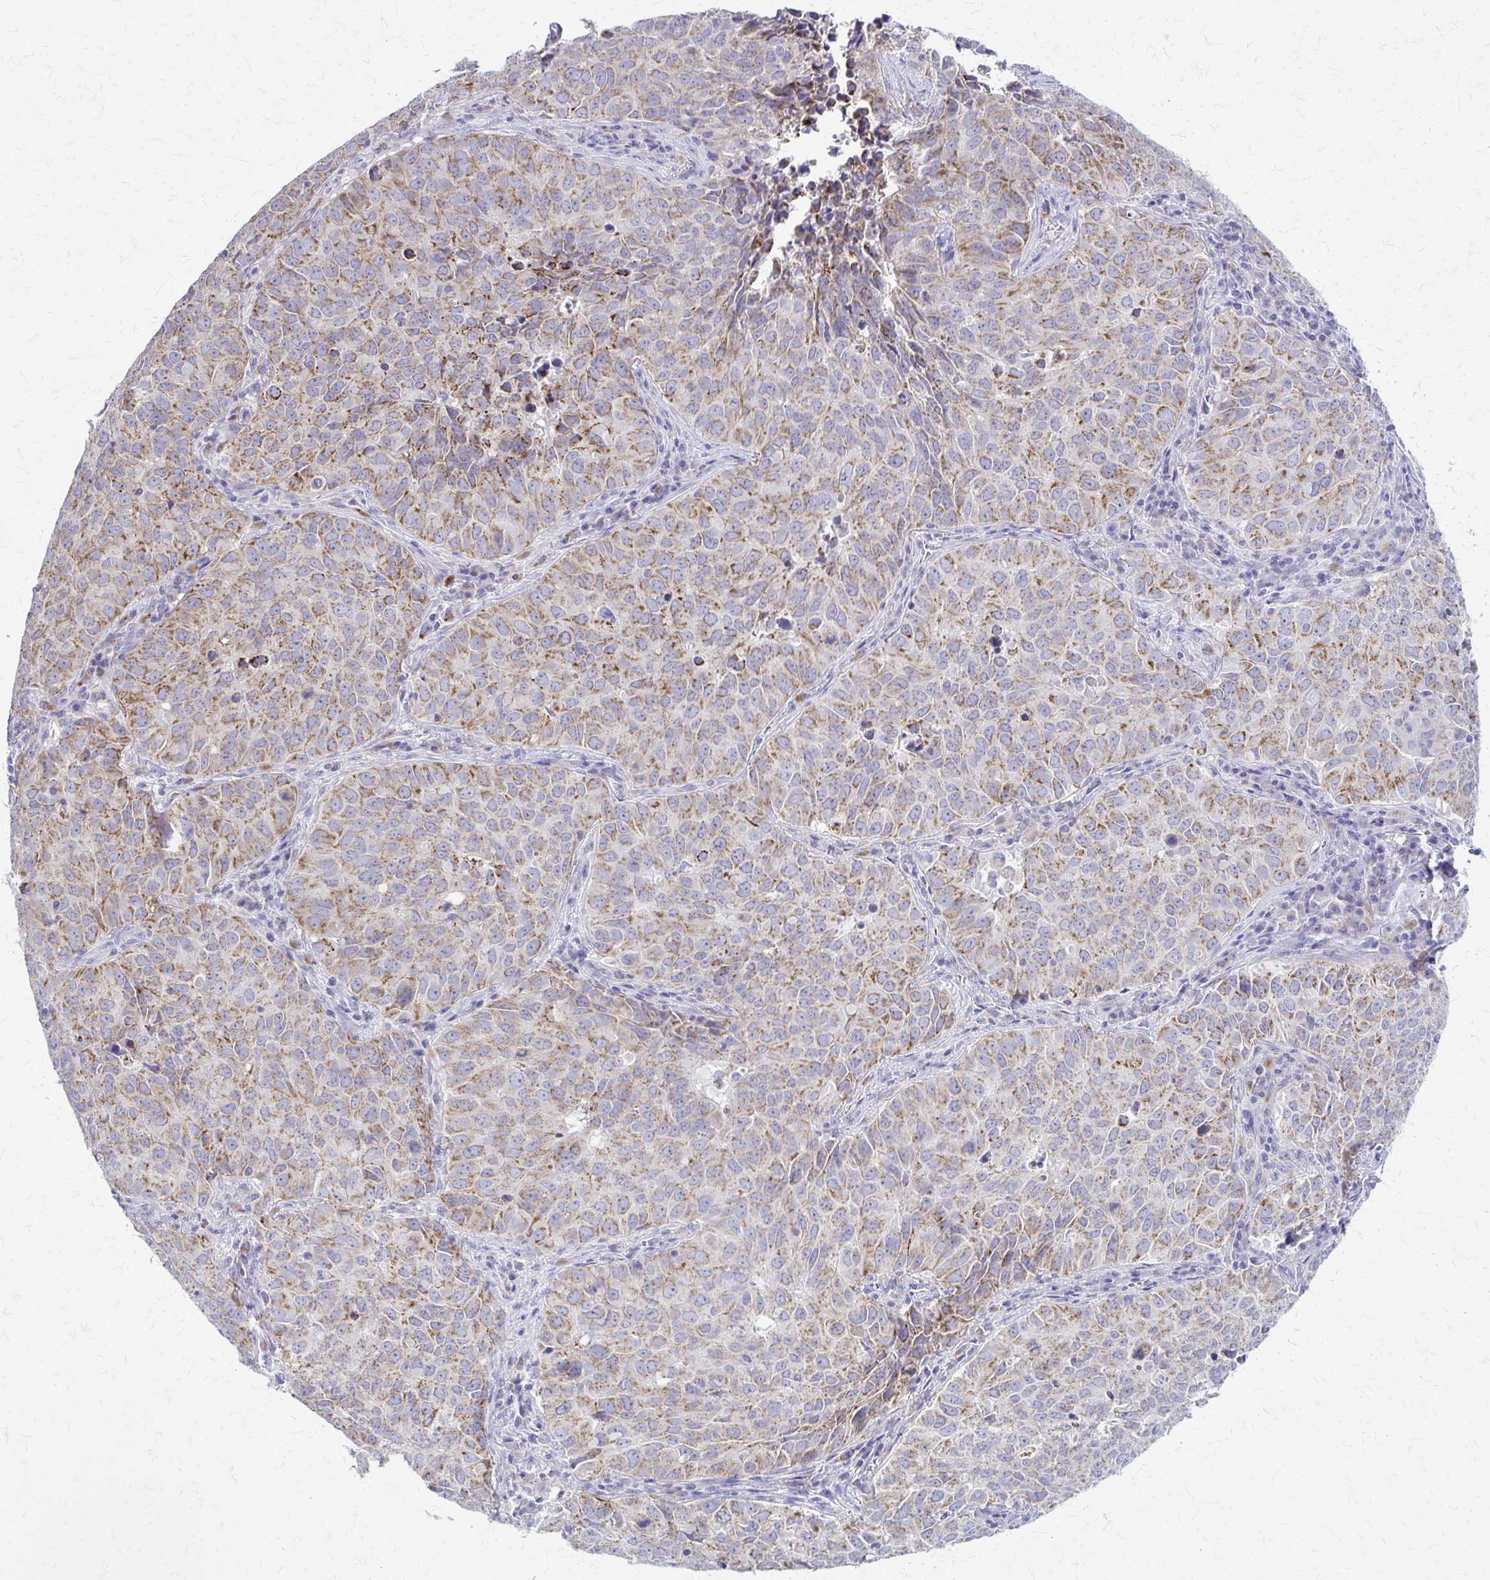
{"staining": {"intensity": "moderate", "quantity": "25%-75%", "location": "cytoplasmic/membranous"}, "tissue": "lung cancer", "cell_type": "Tumor cells", "image_type": "cancer", "snomed": [{"axis": "morphology", "description": "Adenocarcinoma, NOS"}, {"axis": "topography", "description": "Lung"}], "caption": "Immunohistochemical staining of lung adenocarcinoma shows medium levels of moderate cytoplasmic/membranous expression in about 25%-75% of tumor cells. (IHC, brightfield microscopy, high magnification).", "gene": "SAMD13", "patient": {"sex": "female", "age": 50}}